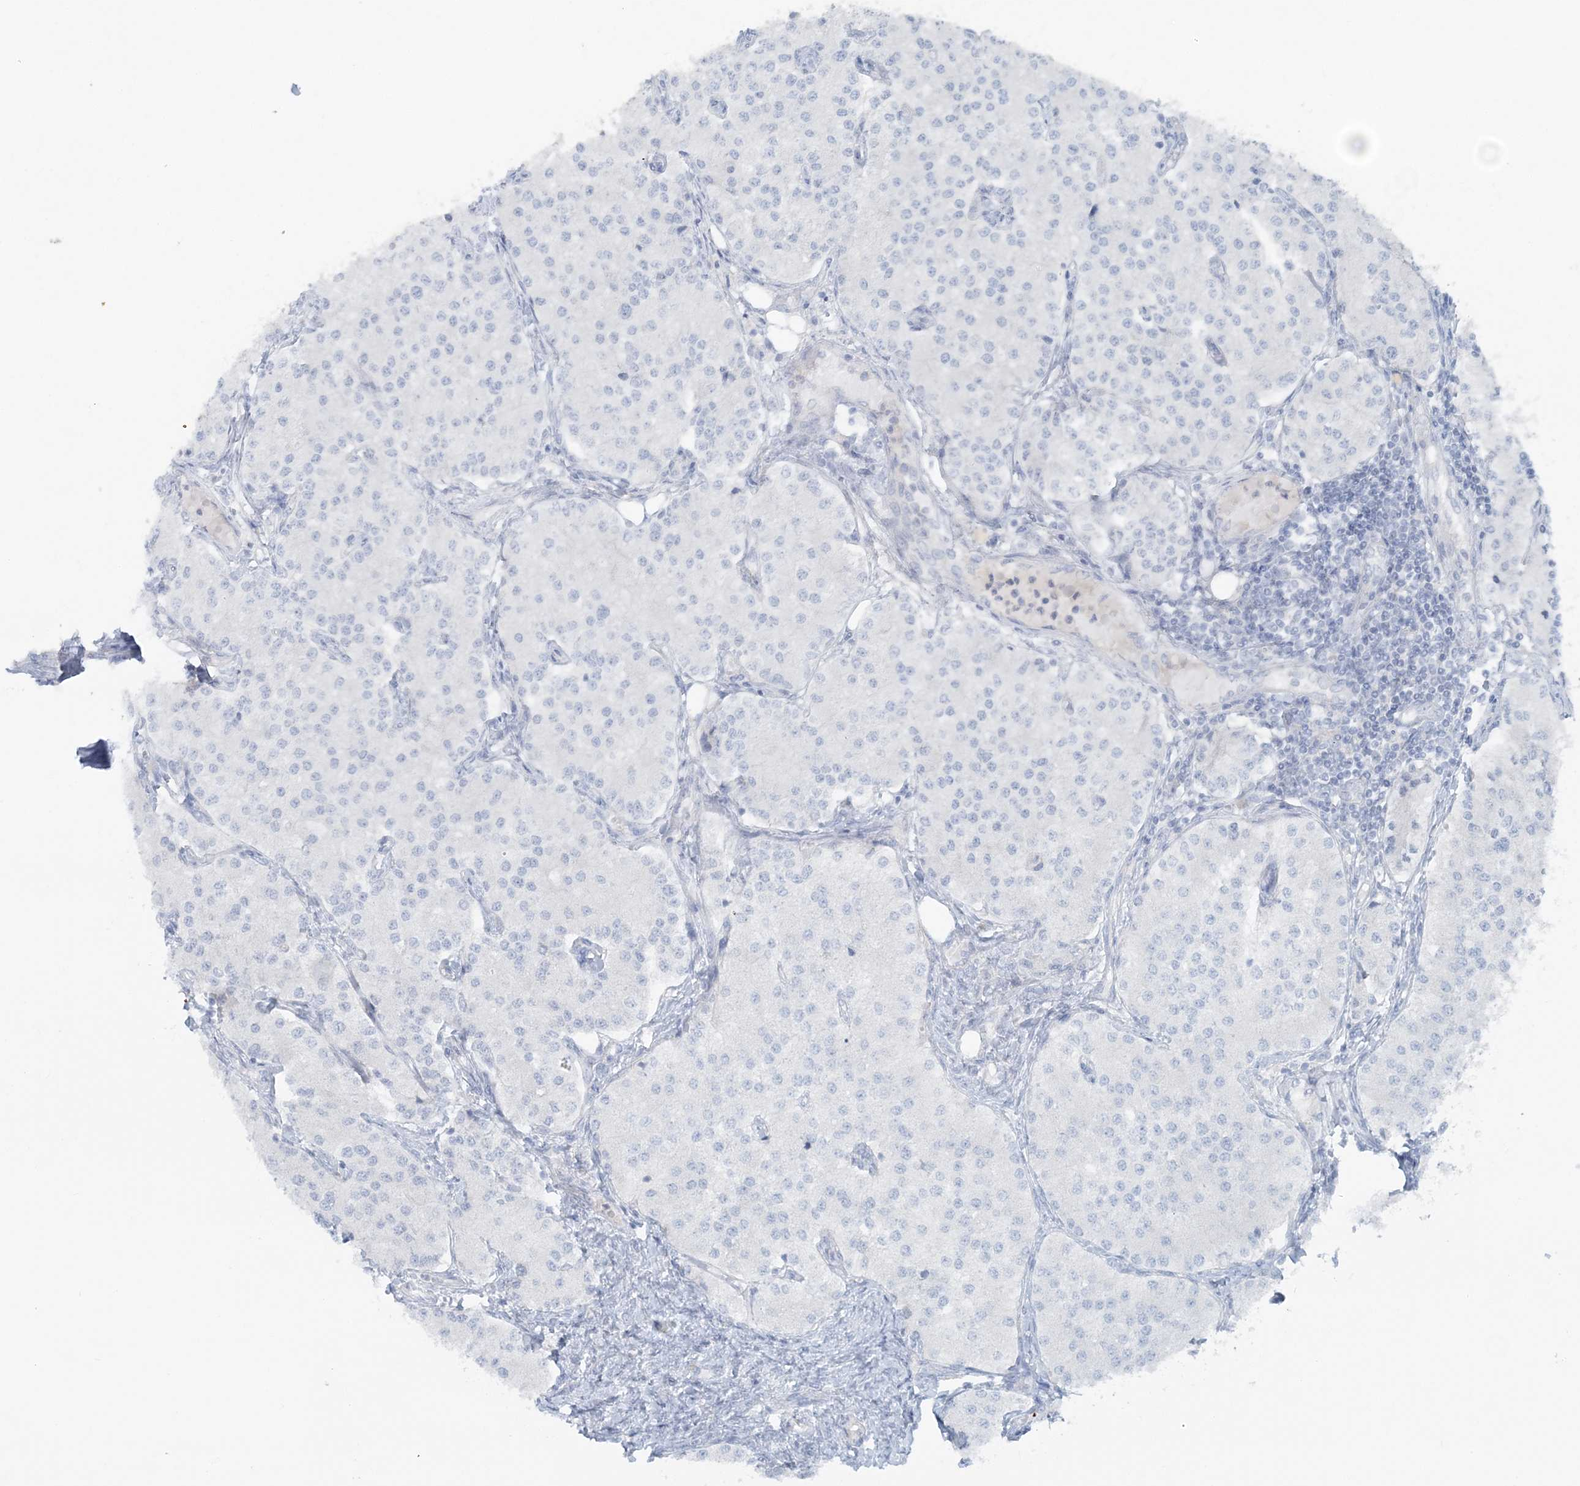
{"staining": {"intensity": "negative", "quantity": "none", "location": "none"}, "tissue": "carcinoid", "cell_type": "Tumor cells", "image_type": "cancer", "snomed": [{"axis": "morphology", "description": "Carcinoid, malignant, NOS"}, {"axis": "topography", "description": "Colon"}], "caption": "Immunohistochemical staining of human carcinoid displays no significant expression in tumor cells.", "gene": "ATP11A", "patient": {"sex": "female", "age": 52}}